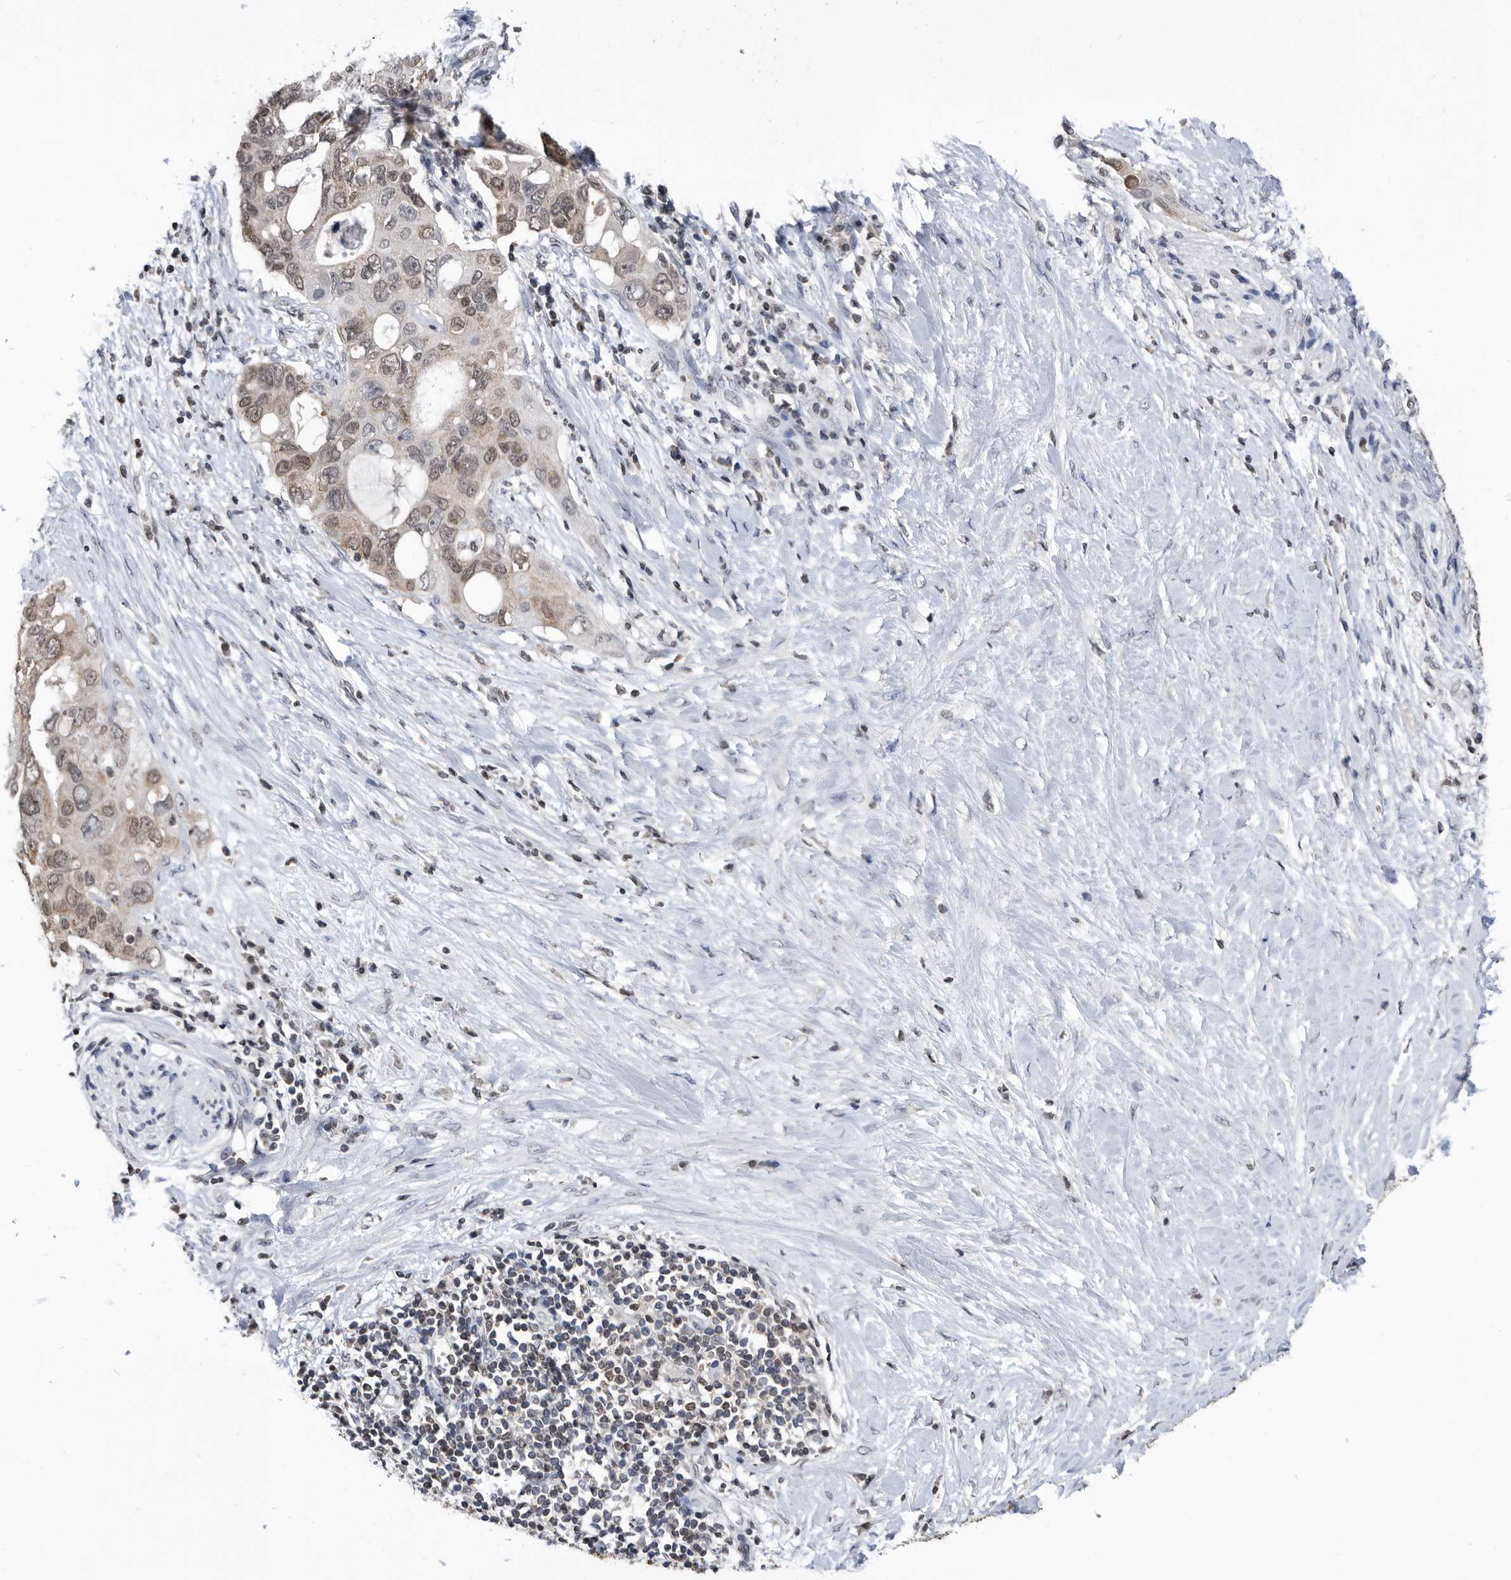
{"staining": {"intensity": "moderate", "quantity": ">75%", "location": "nuclear"}, "tissue": "pancreatic cancer", "cell_type": "Tumor cells", "image_type": "cancer", "snomed": [{"axis": "morphology", "description": "Adenocarcinoma, NOS"}, {"axis": "topography", "description": "Pancreas"}], "caption": "The micrograph exhibits immunohistochemical staining of pancreatic cancer (adenocarcinoma). There is moderate nuclear staining is appreciated in about >75% of tumor cells.", "gene": "TSTD1", "patient": {"sex": "female", "age": 56}}